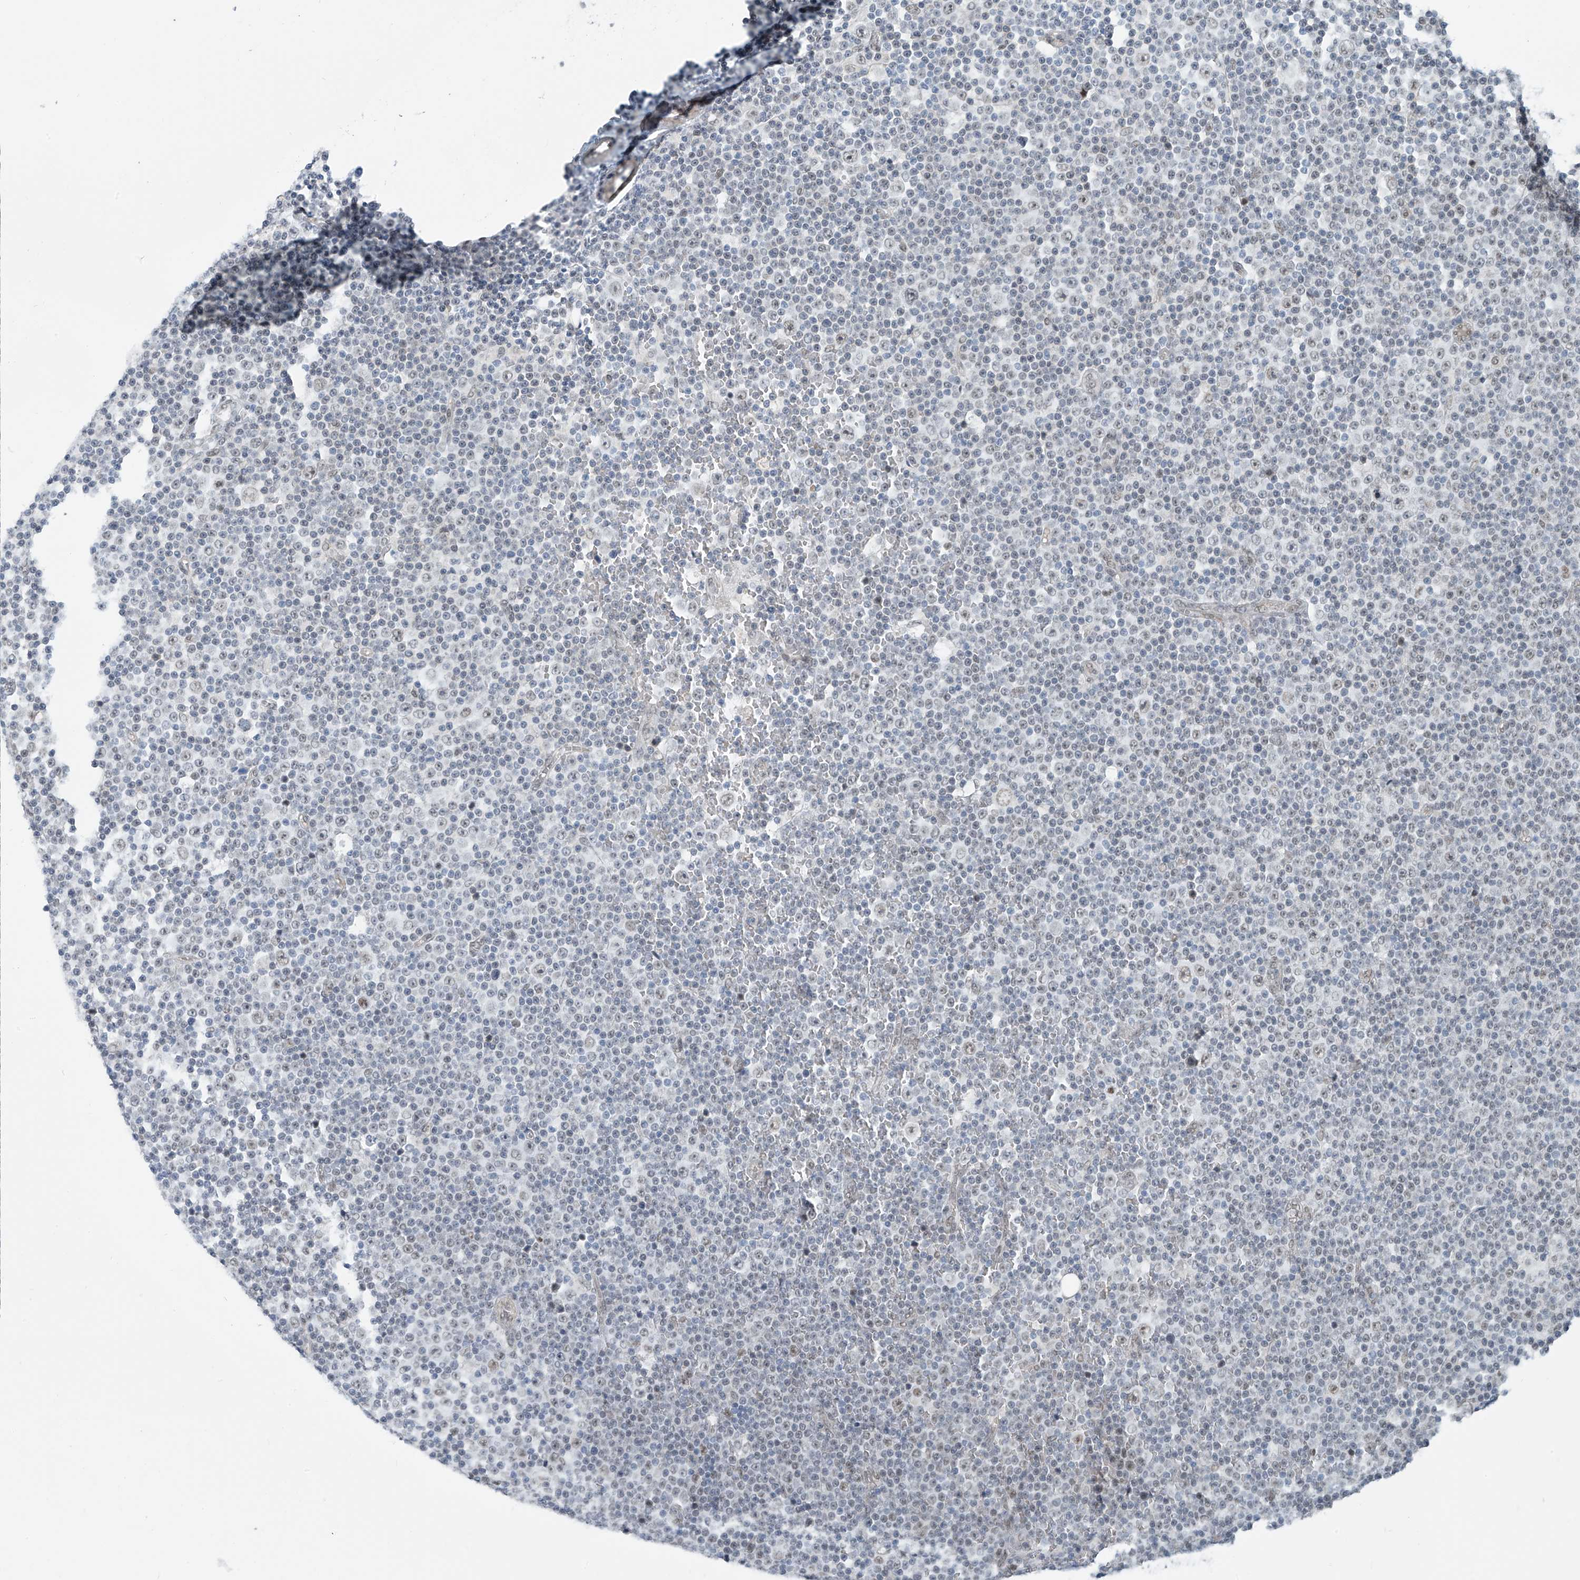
{"staining": {"intensity": "weak", "quantity": "25%-75%", "location": "nuclear"}, "tissue": "lymphoma", "cell_type": "Tumor cells", "image_type": "cancer", "snomed": [{"axis": "morphology", "description": "Malignant lymphoma, non-Hodgkin's type, Low grade"}, {"axis": "topography", "description": "Lymph node"}], "caption": "A brown stain highlights weak nuclear positivity of a protein in low-grade malignant lymphoma, non-Hodgkin's type tumor cells. (DAB = brown stain, brightfield microscopy at high magnification).", "gene": "MCM9", "patient": {"sex": "female", "age": 67}}